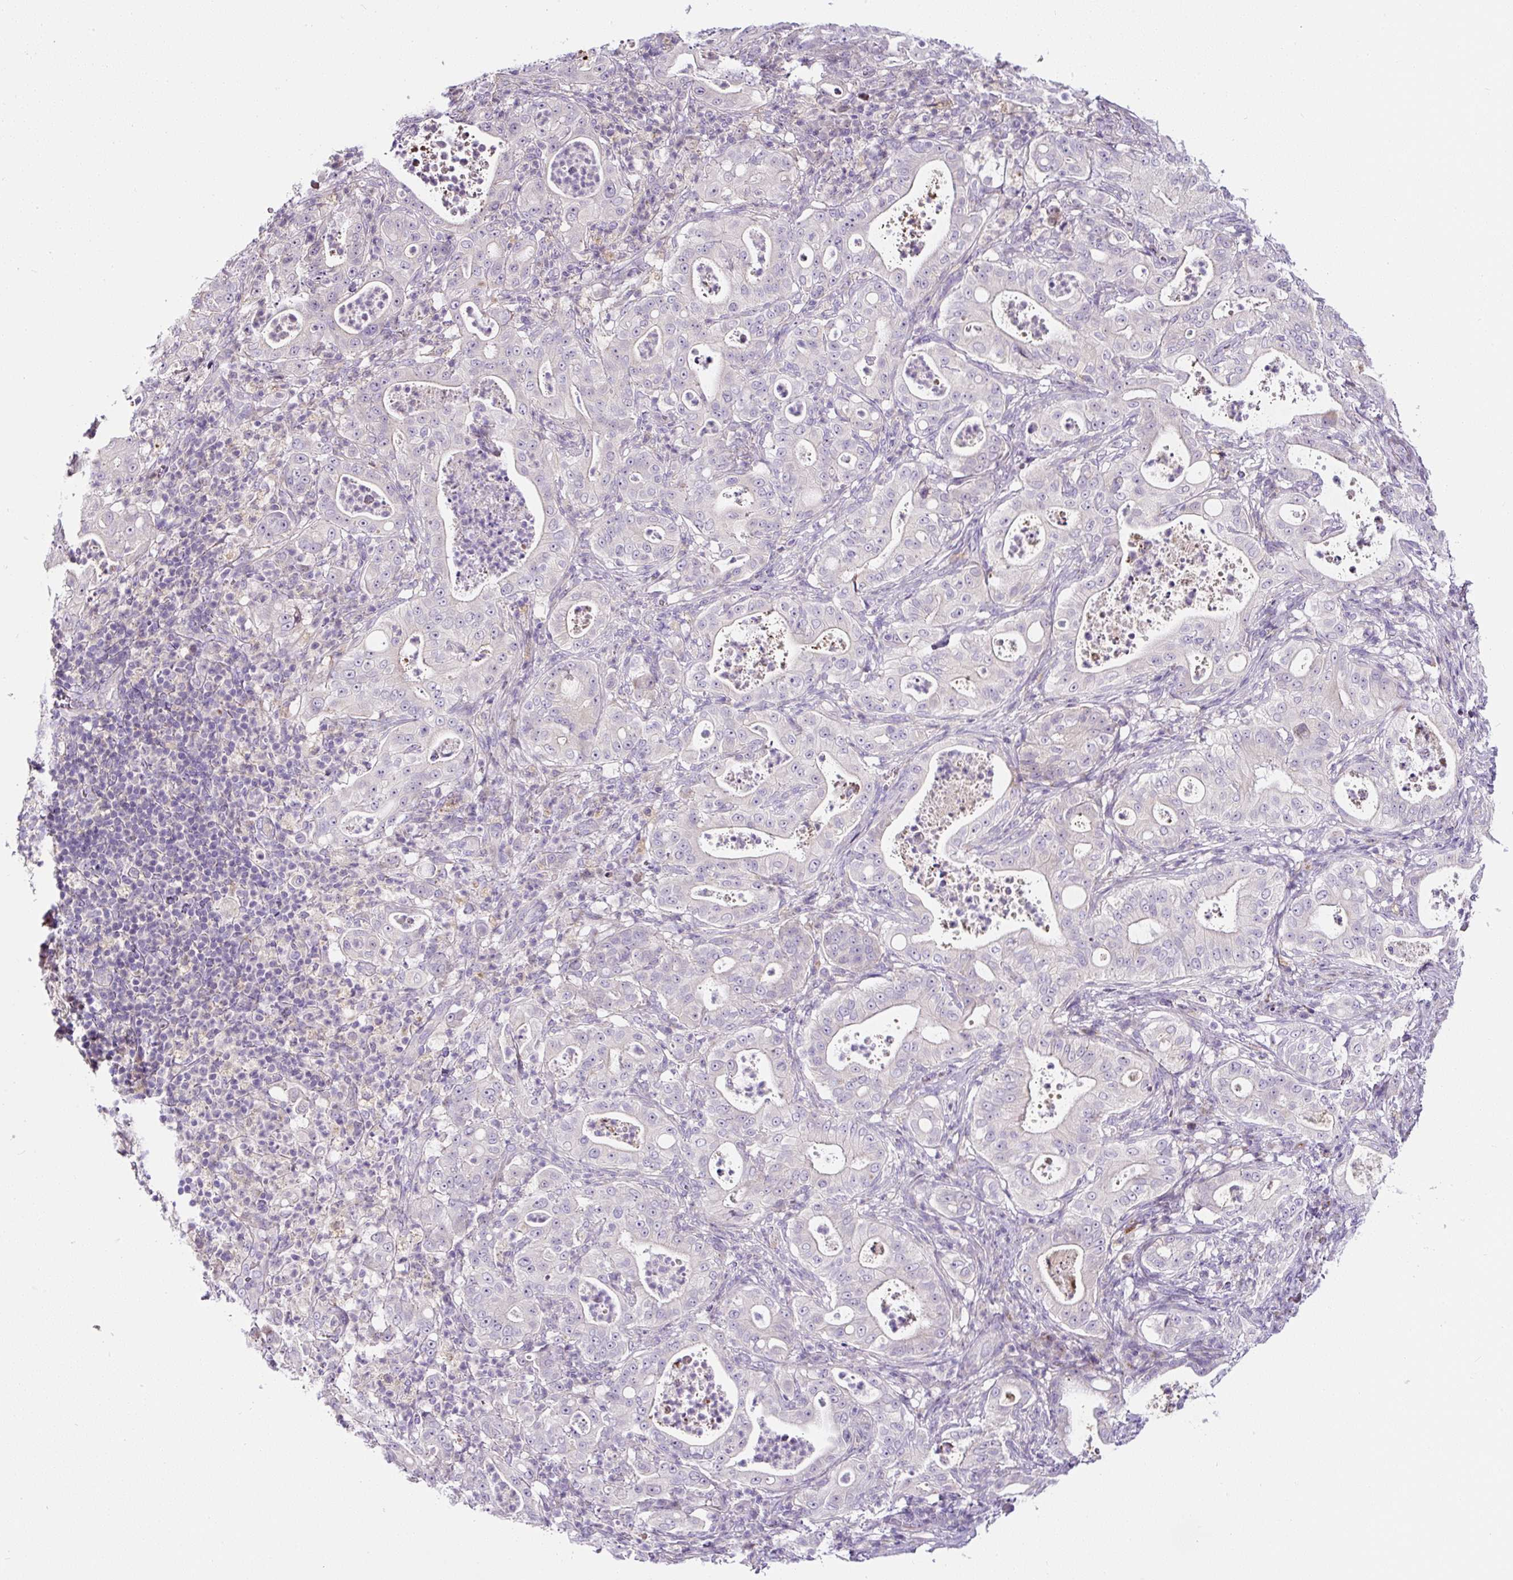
{"staining": {"intensity": "negative", "quantity": "none", "location": "none"}, "tissue": "pancreatic cancer", "cell_type": "Tumor cells", "image_type": "cancer", "snomed": [{"axis": "morphology", "description": "Adenocarcinoma, NOS"}, {"axis": "topography", "description": "Pancreas"}], "caption": "Image shows no protein expression in tumor cells of pancreatic cancer tissue.", "gene": "HPS4", "patient": {"sex": "male", "age": 71}}